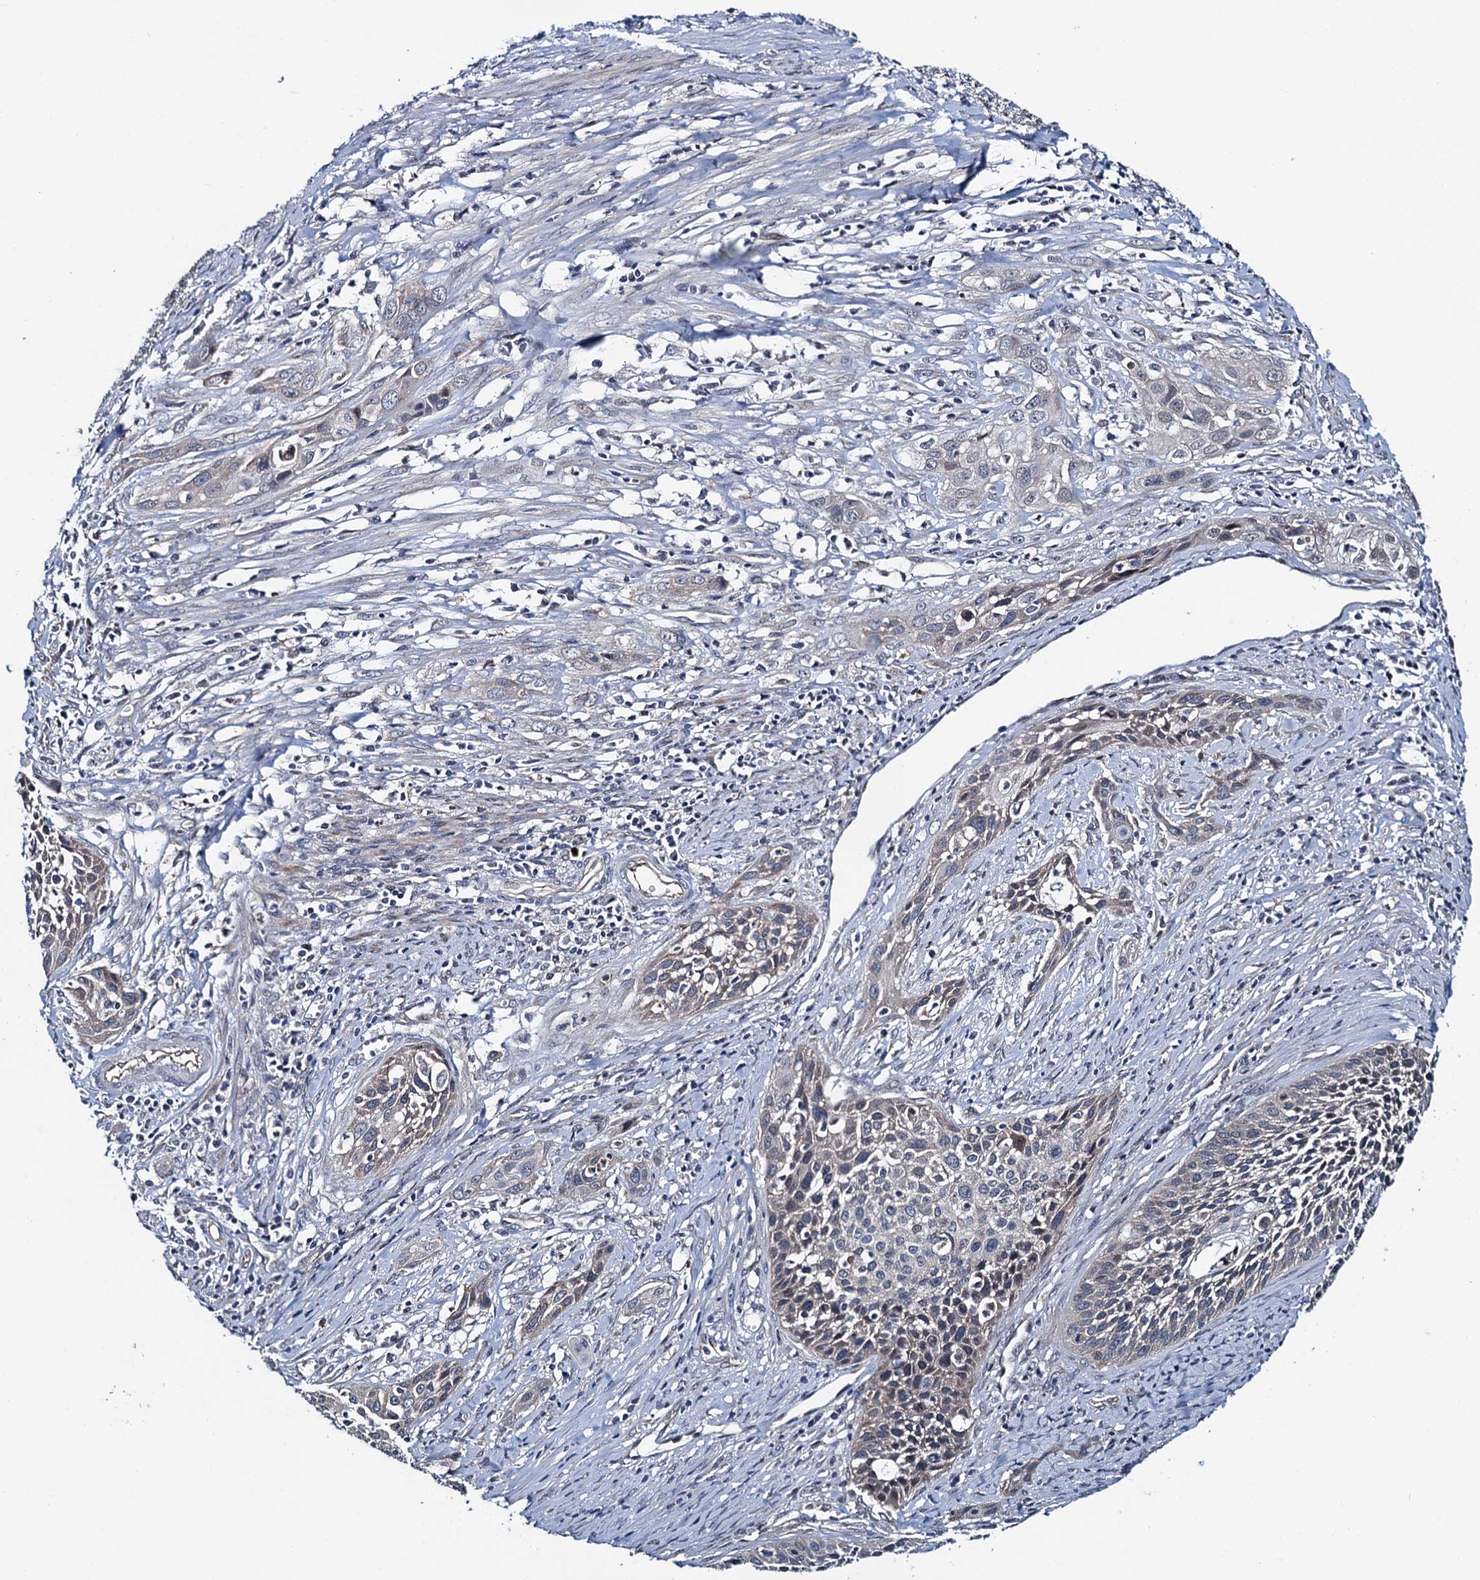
{"staining": {"intensity": "negative", "quantity": "none", "location": "none"}, "tissue": "cervical cancer", "cell_type": "Tumor cells", "image_type": "cancer", "snomed": [{"axis": "morphology", "description": "Squamous cell carcinoma, NOS"}, {"axis": "topography", "description": "Cervix"}], "caption": "An immunohistochemistry (IHC) histopathology image of cervical cancer is shown. There is no staining in tumor cells of cervical cancer. (Brightfield microscopy of DAB (3,3'-diaminobenzidine) IHC at high magnification).", "gene": "EVX2", "patient": {"sex": "female", "age": 34}}